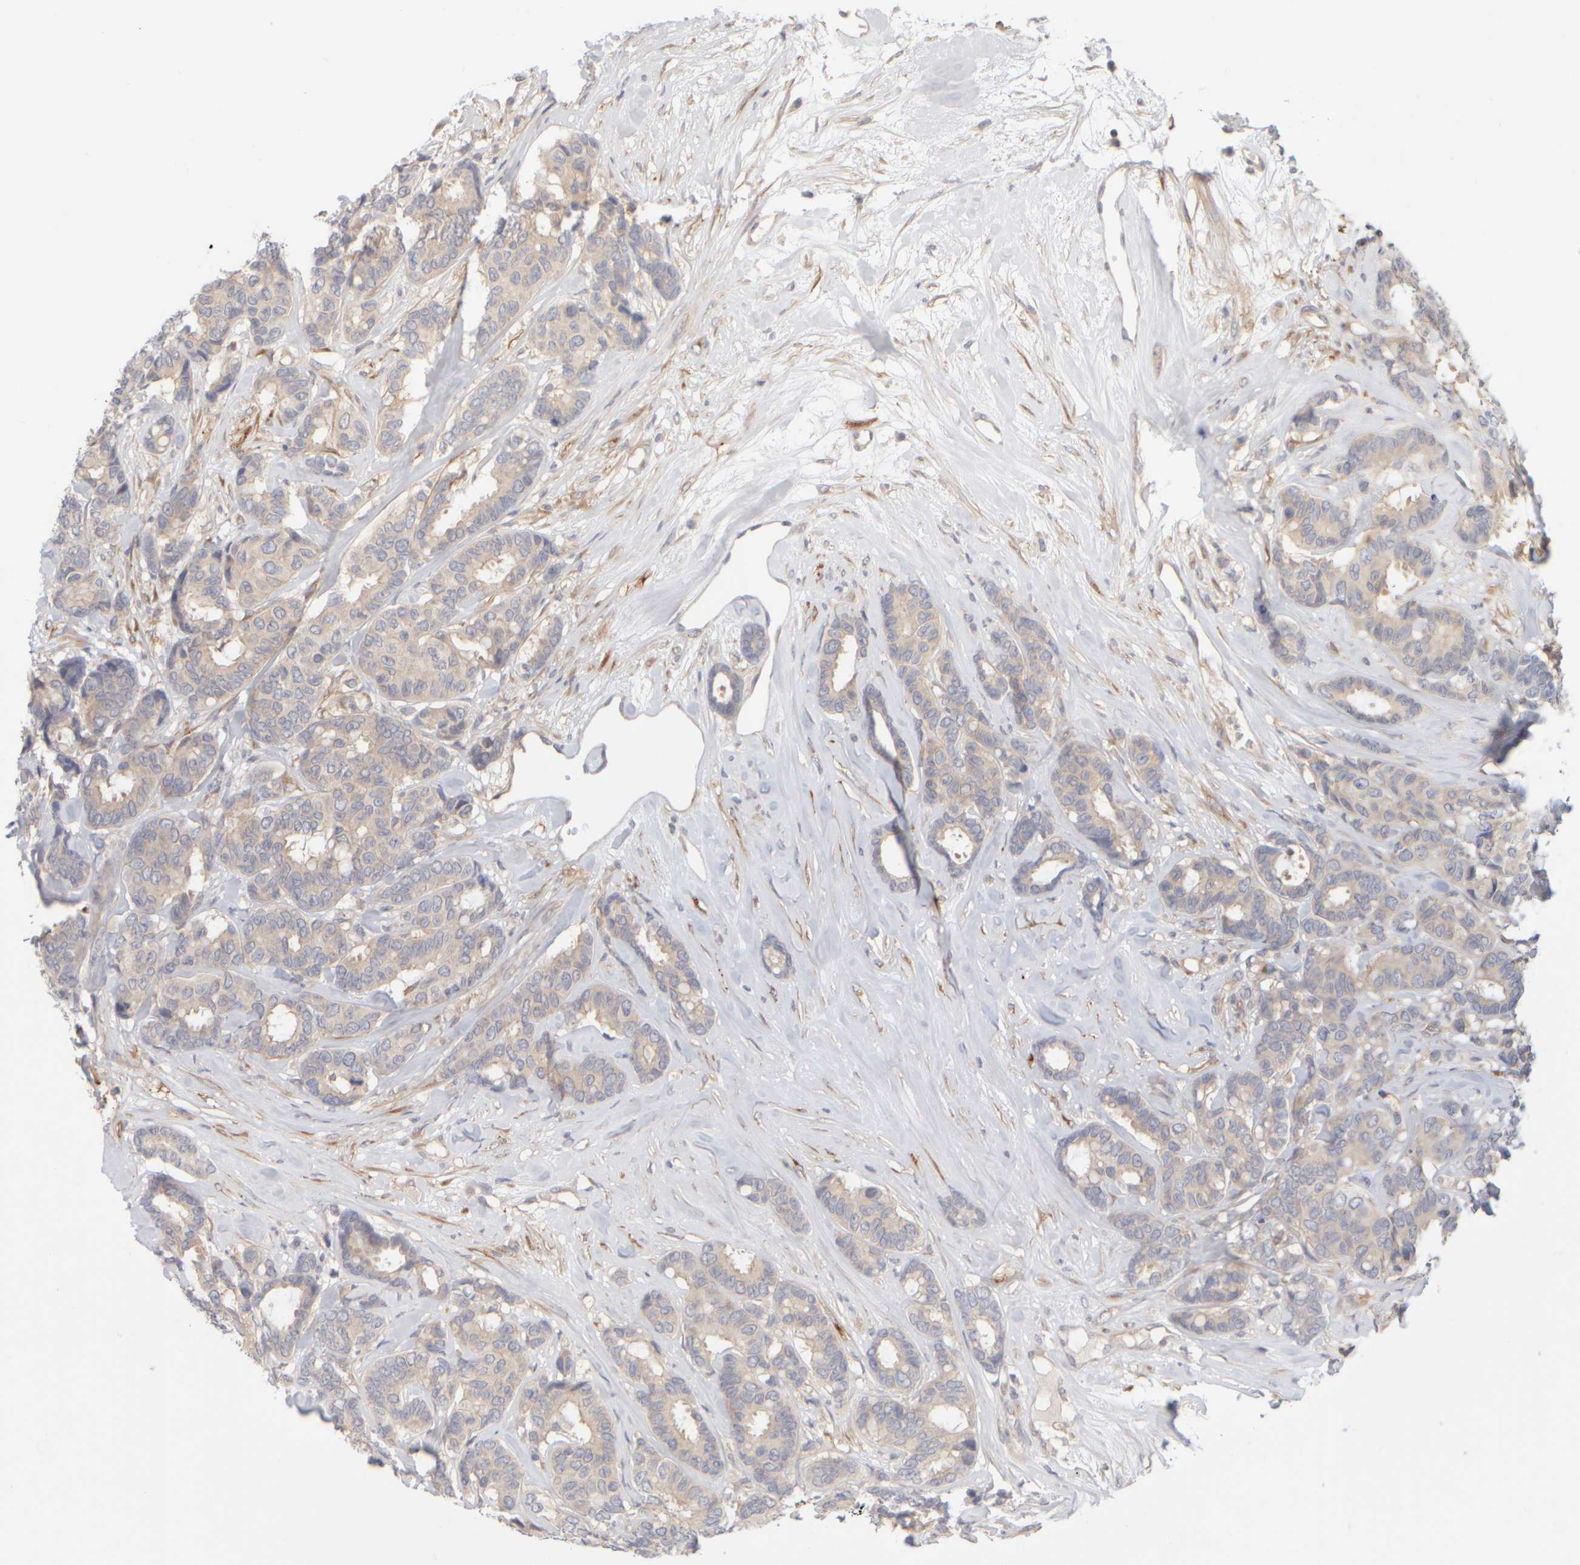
{"staining": {"intensity": "weak", "quantity": "25%-75%", "location": "cytoplasmic/membranous"}, "tissue": "breast cancer", "cell_type": "Tumor cells", "image_type": "cancer", "snomed": [{"axis": "morphology", "description": "Duct carcinoma"}, {"axis": "topography", "description": "Breast"}], "caption": "Breast cancer was stained to show a protein in brown. There is low levels of weak cytoplasmic/membranous positivity in approximately 25%-75% of tumor cells.", "gene": "GOPC", "patient": {"sex": "female", "age": 87}}